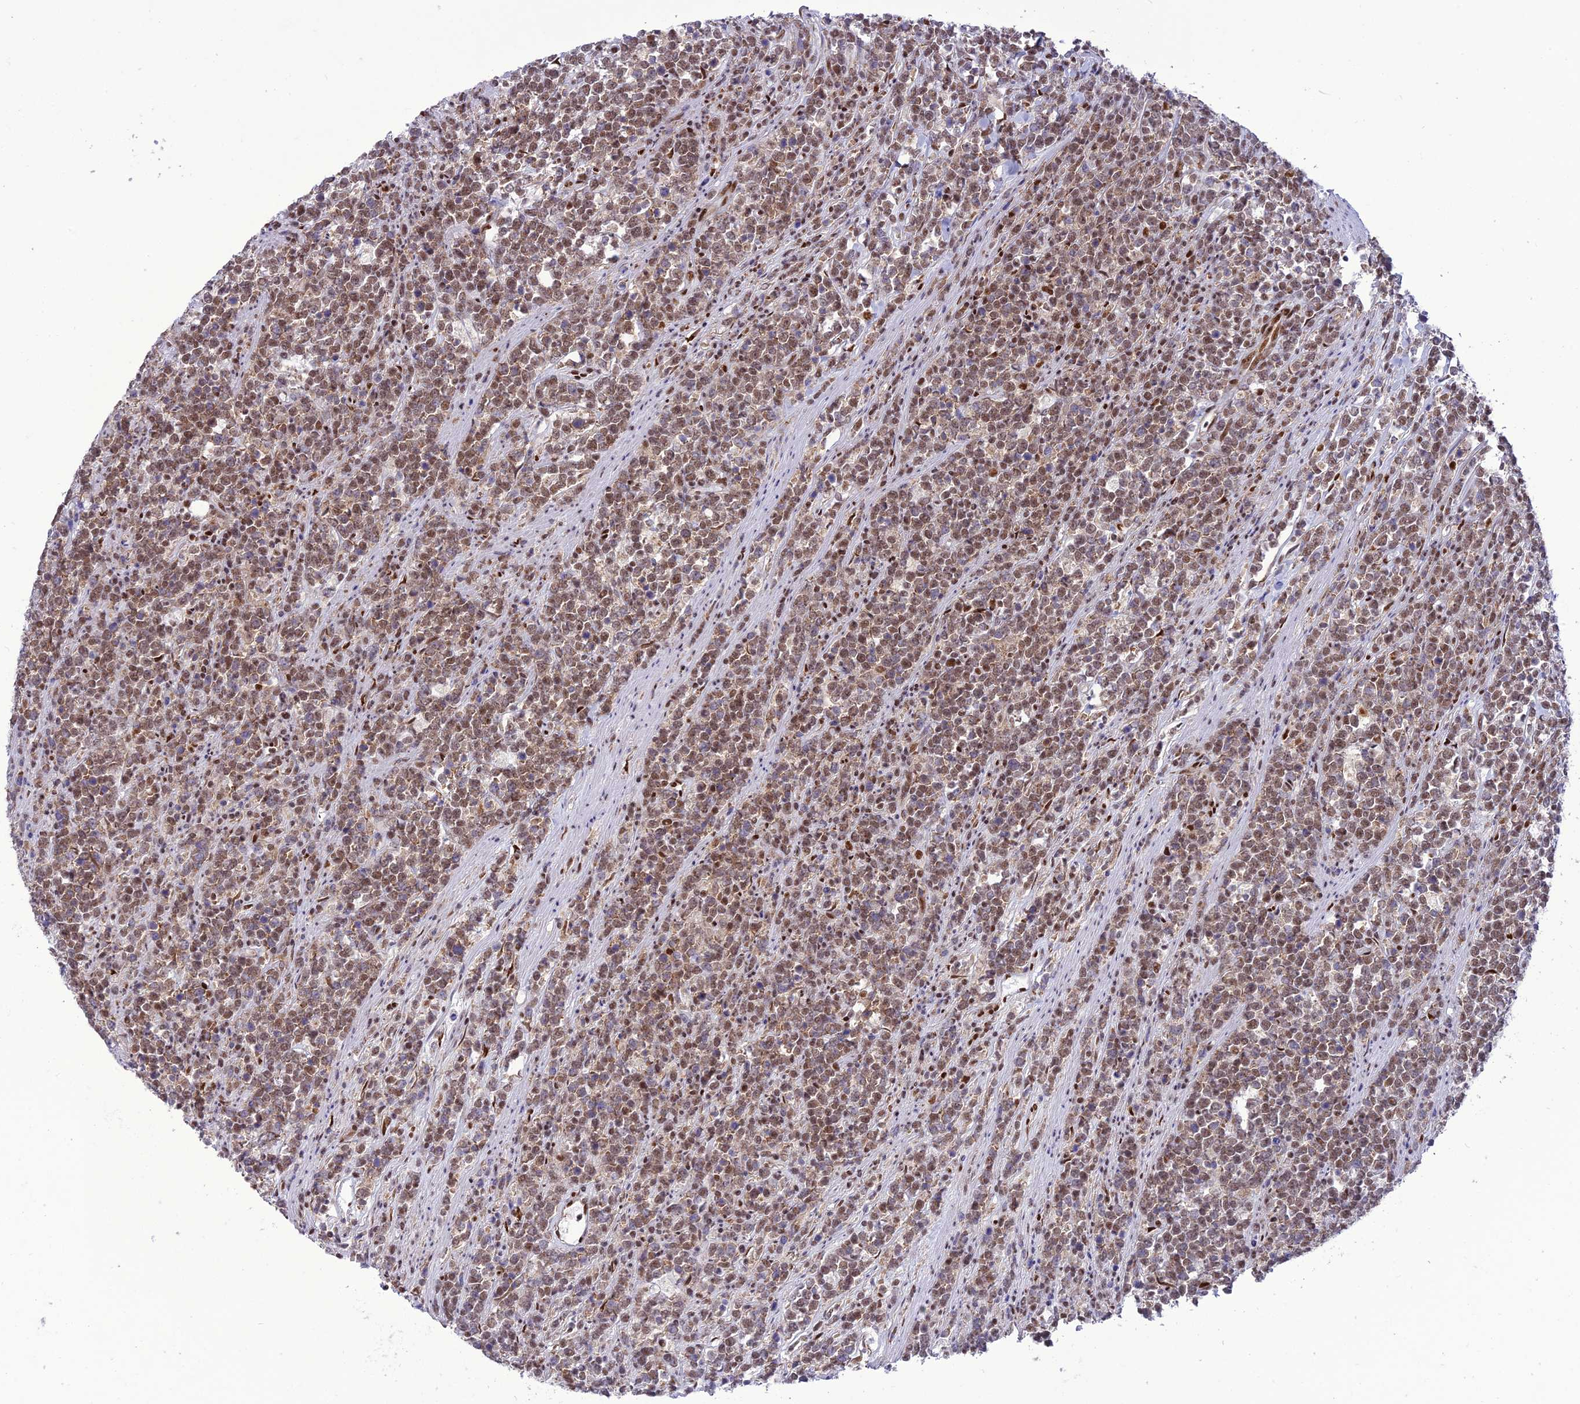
{"staining": {"intensity": "moderate", "quantity": ">75%", "location": "cytoplasmic/membranous,nuclear"}, "tissue": "lymphoma", "cell_type": "Tumor cells", "image_type": "cancer", "snomed": [{"axis": "morphology", "description": "Malignant lymphoma, non-Hodgkin's type, High grade"}, {"axis": "topography", "description": "Small intestine"}], "caption": "Lymphoma stained with IHC shows moderate cytoplasmic/membranous and nuclear positivity in about >75% of tumor cells.", "gene": "DDX1", "patient": {"sex": "male", "age": 8}}